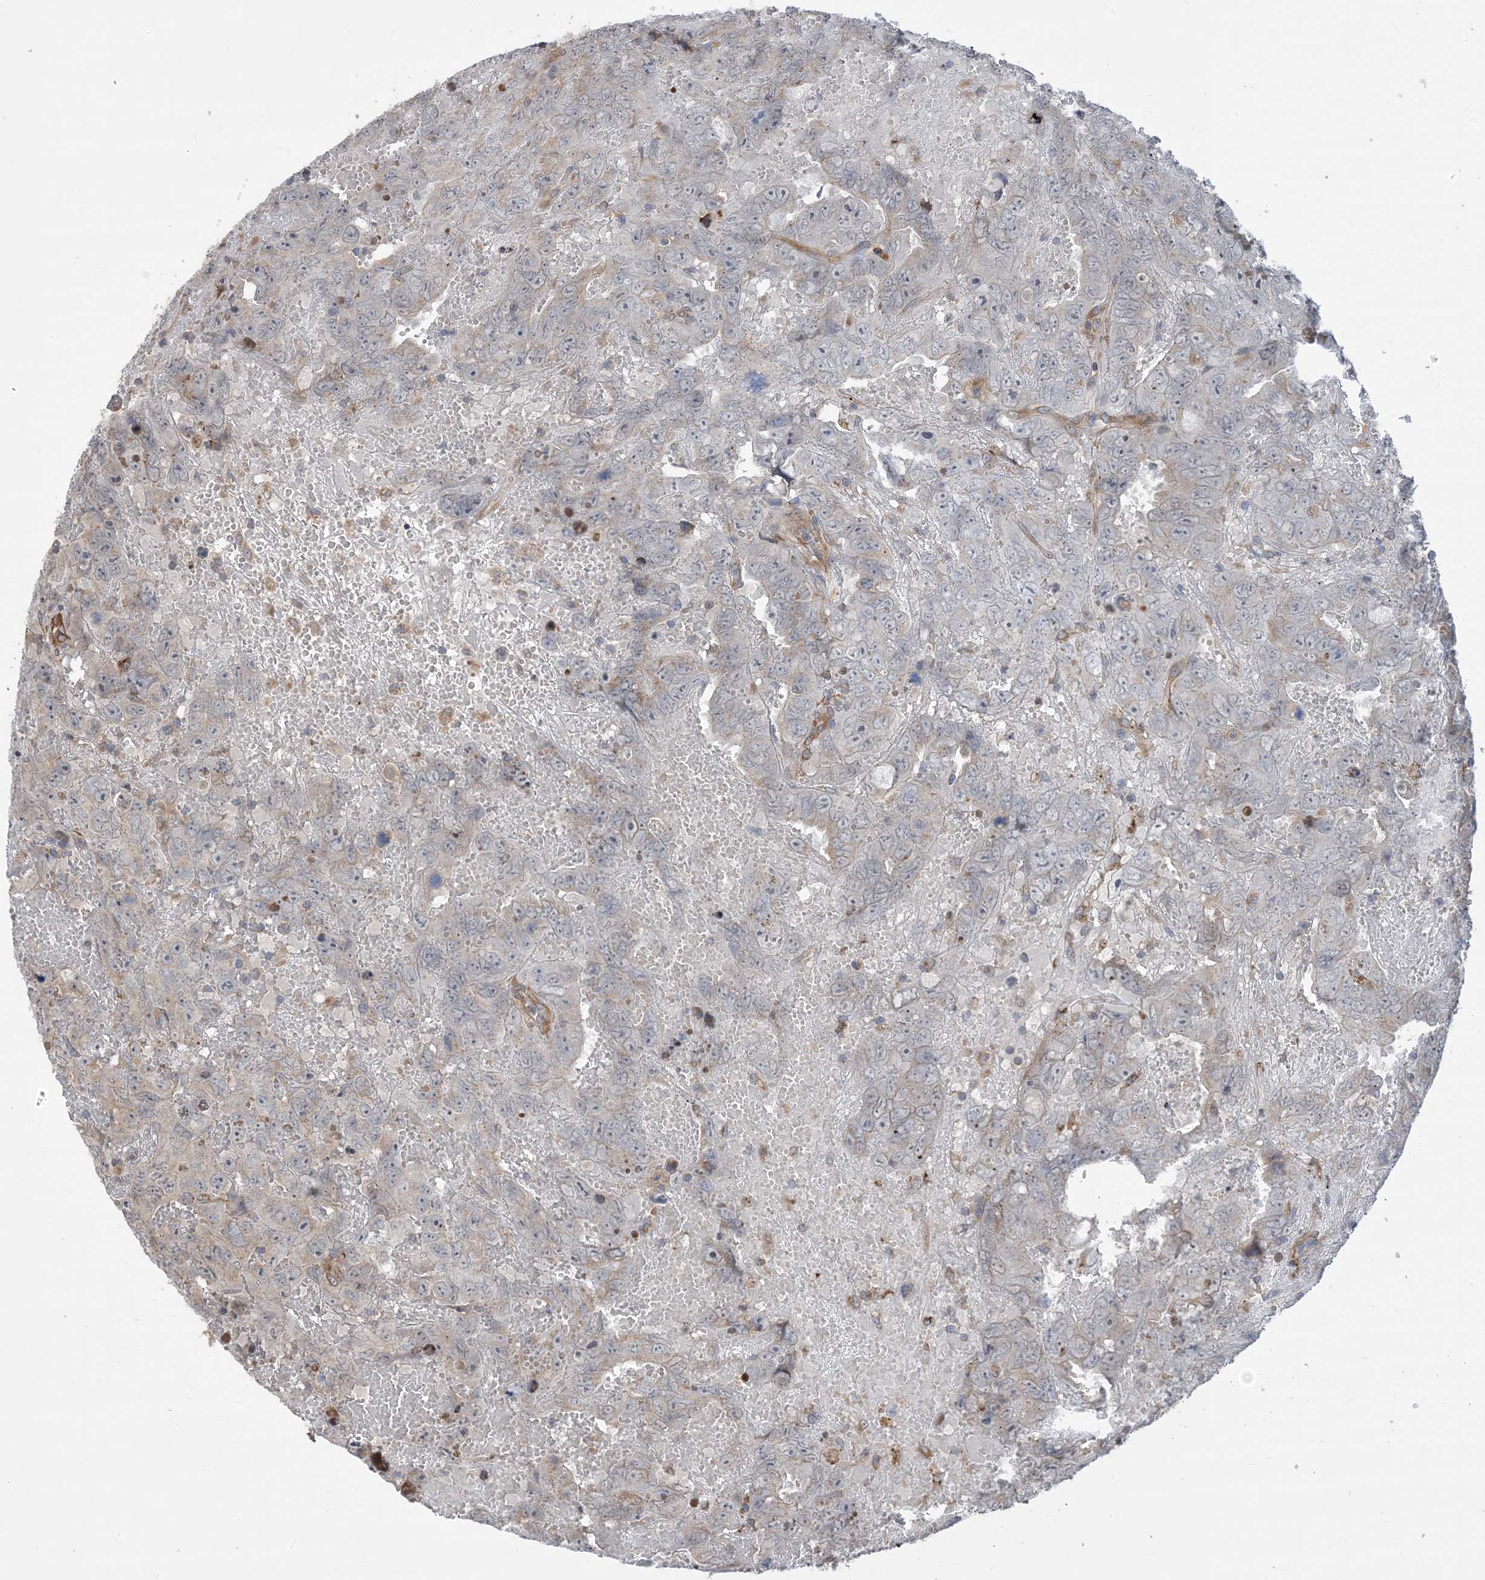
{"staining": {"intensity": "weak", "quantity": "<25%", "location": "cytoplasmic/membranous"}, "tissue": "testis cancer", "cell_type": "Tumor cells", "image_type": "cancer", "snomed": [{"axis": "morphology", "description": "Carcinoma, Embryonal, NOS"}, {"axis": "topography", "description": "Testis"}], "caption": "The micrograph reveals no significant staining in tumor cells of testis cancer.", "gene": "CLEC16A", "patient": {"sex": "male", "age": 45}}